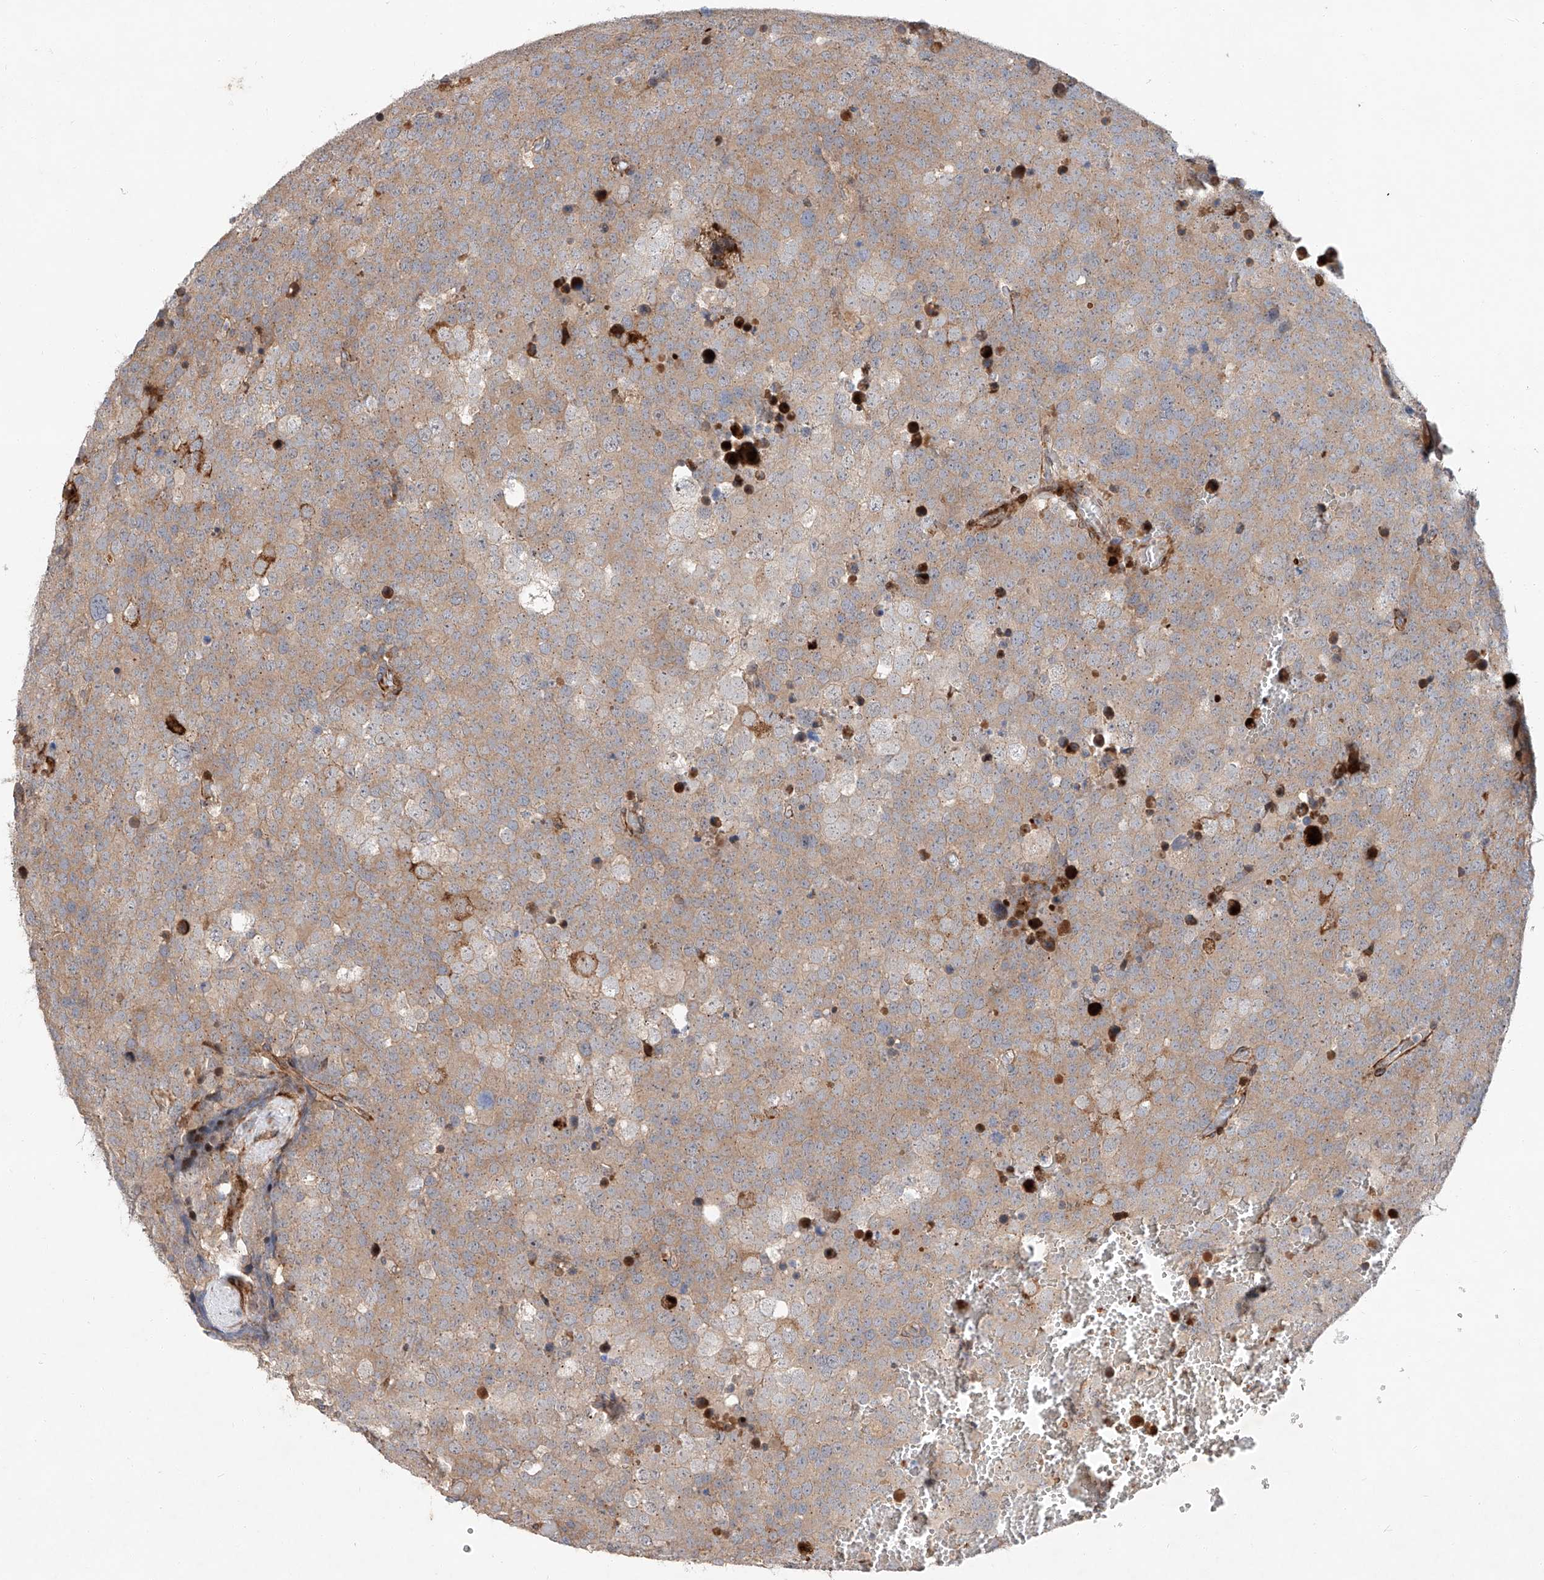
{"staining": {"intensity": "moderate", "quantity": "25%-75%", "location": "cytoplasmic/membranous"}, "tissue": "testis cancer", "cell_type": "Tumor cells", "image_type": "cancer", "snomed": [{"axis": "morphology", "description": "Seminoma, NOS"}, {"axis": "topography", "description": "Testis"}], "caption": "Protein staining reveals moderate cytoplasmic/membranous staining in about 25%-75% of tumor cells in testis seminoma. (DAB (3,3'-diaminobenzidine) IHC, brown staining for protein, blue staining for nuclei).", "gene": "USF3", "patient": {"sex": "male", "age": 71}}